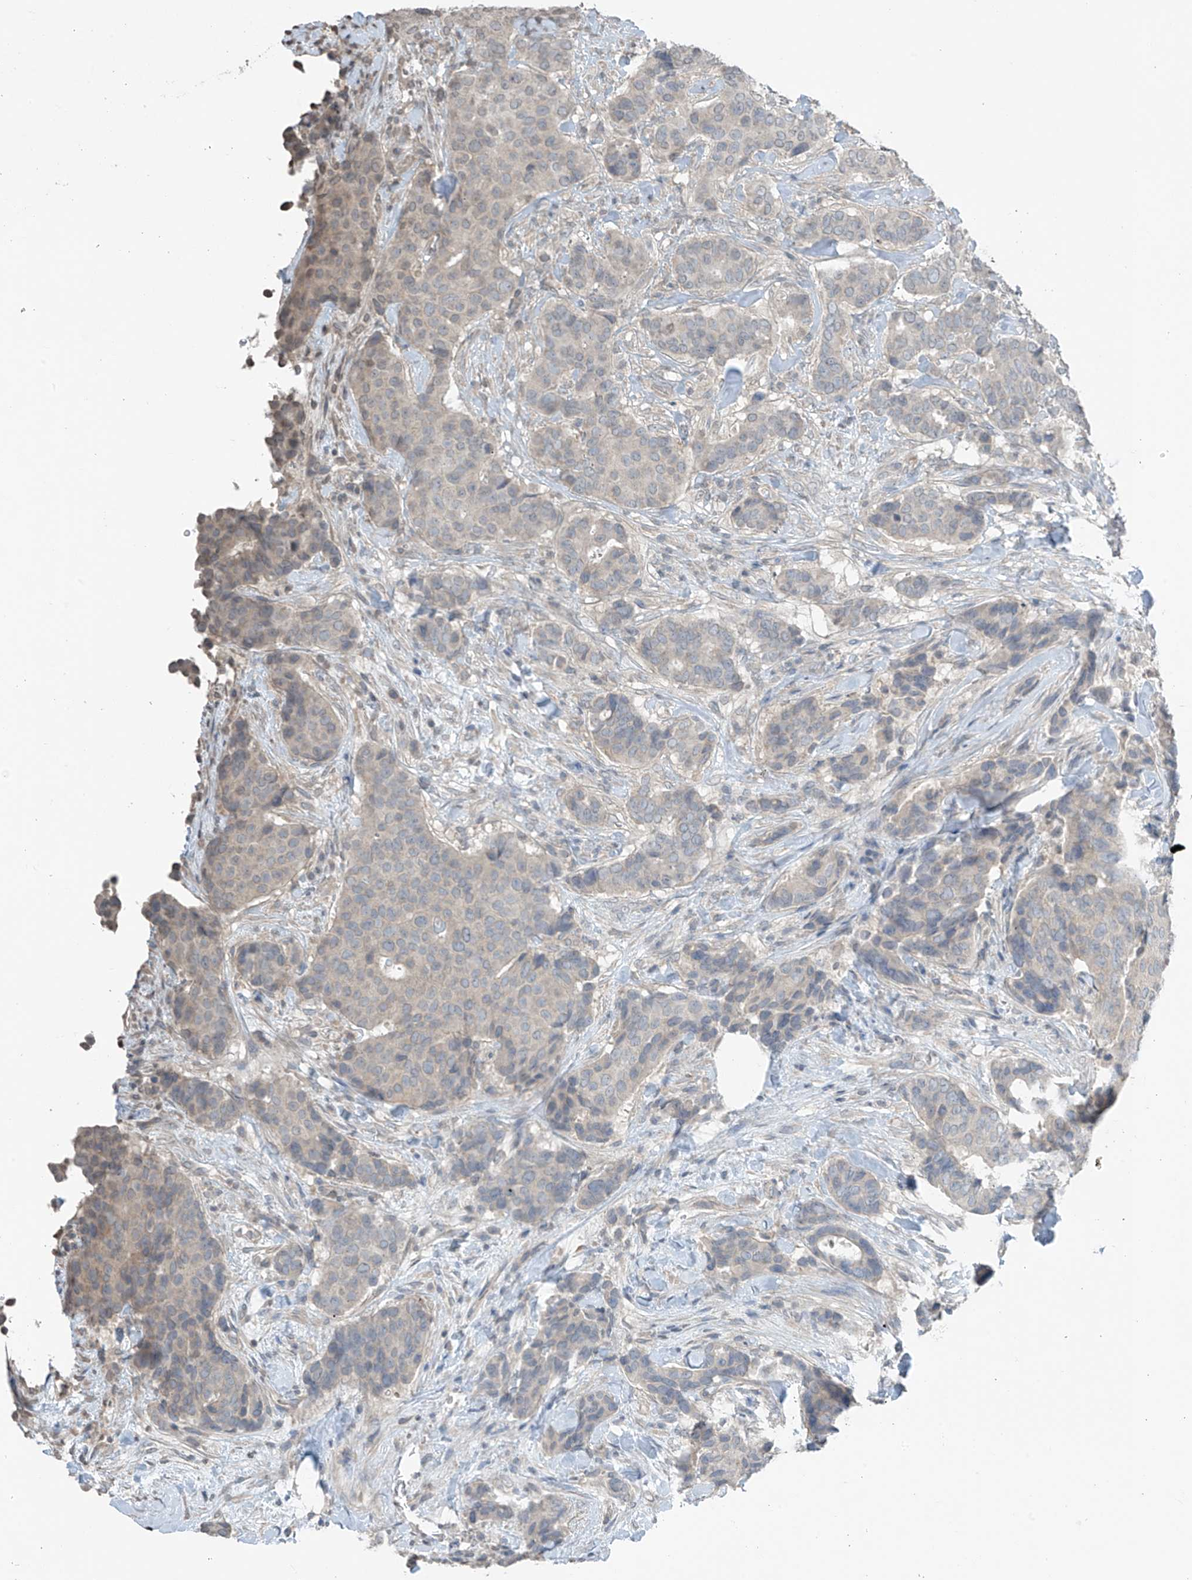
{"staining": {"intensity": "negative", "quantity": "none", "location": "none"}, "tissue": "breast cancer", "cell_type": "Tumor cells", "image_type": "cancer", "snomed": [{"axis": "morphology", "description": "Duct carcinoma"}, {"axis": "topography", "description": "Breast"}], "caption": "The micrograph displays no staining of tumor cells in breast cancer (infiltrating ductal carcinoma). (DAB (3,3'-diaminobenzidine) immunohistochemistry, high magnification).", "gene": "HOXA11", "patient": {"sex": "female", "age": 75}}